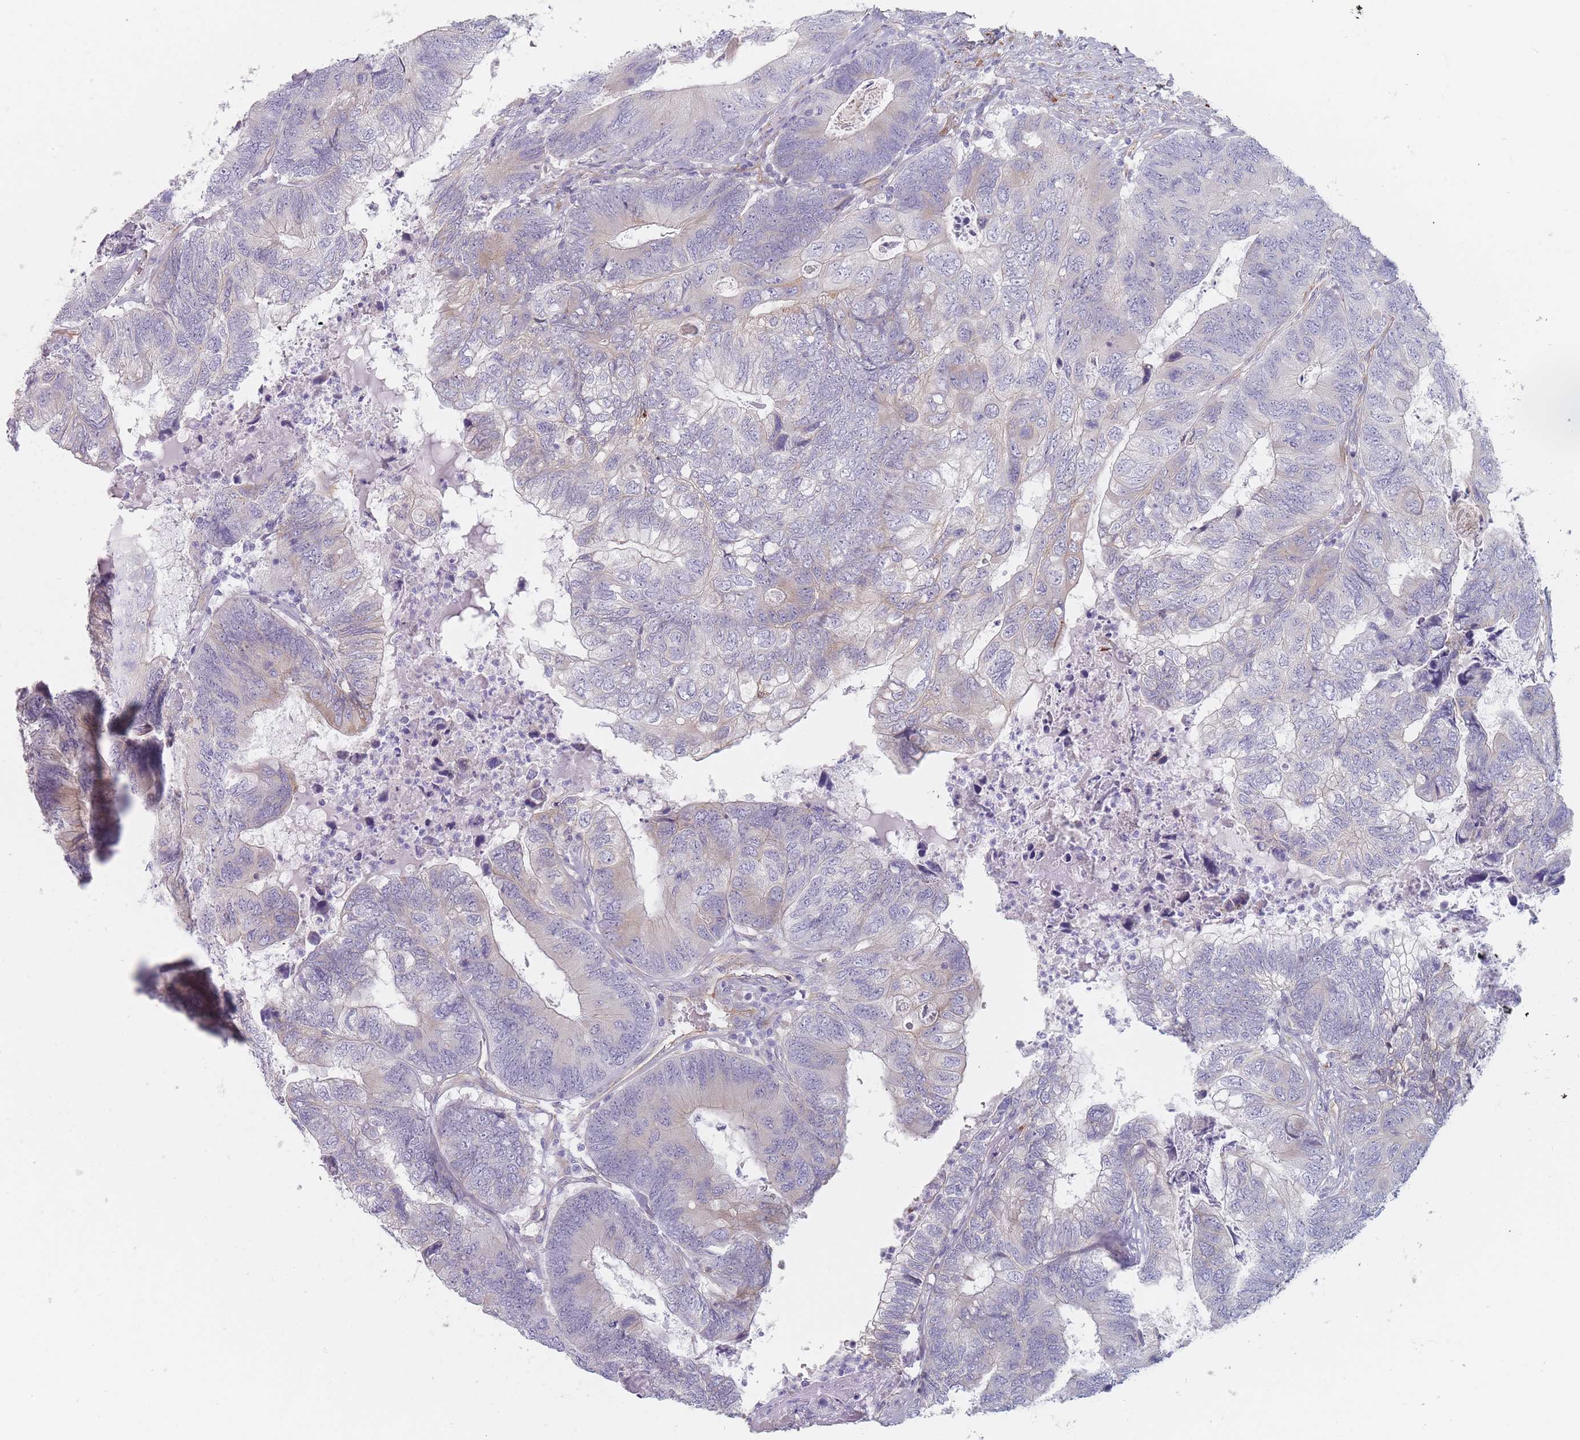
{"staining": {"intensity": "negative", "quantity": "none", "location": "none"}, "tissue": "colorectal cancer", "cell_type": "Tumor cells", "image_type": "cancer", "snomed": [{"axis": "morphology", "description": "Adenocarcinoma, NOS"}, {"axis": "topography", "description": "Colon"}], "caption": "Immunohistochemistry (IHC) of human colorectal cancer (adenocarcinoma) displays no positivity in tumor cells. (Brightfield microscopy of DAB (3,3'-diaminobenzidine) immunohistochemistry at high magnification).", "gene": "ERBIN", "patient": {"sex": "female", "age": 67}}